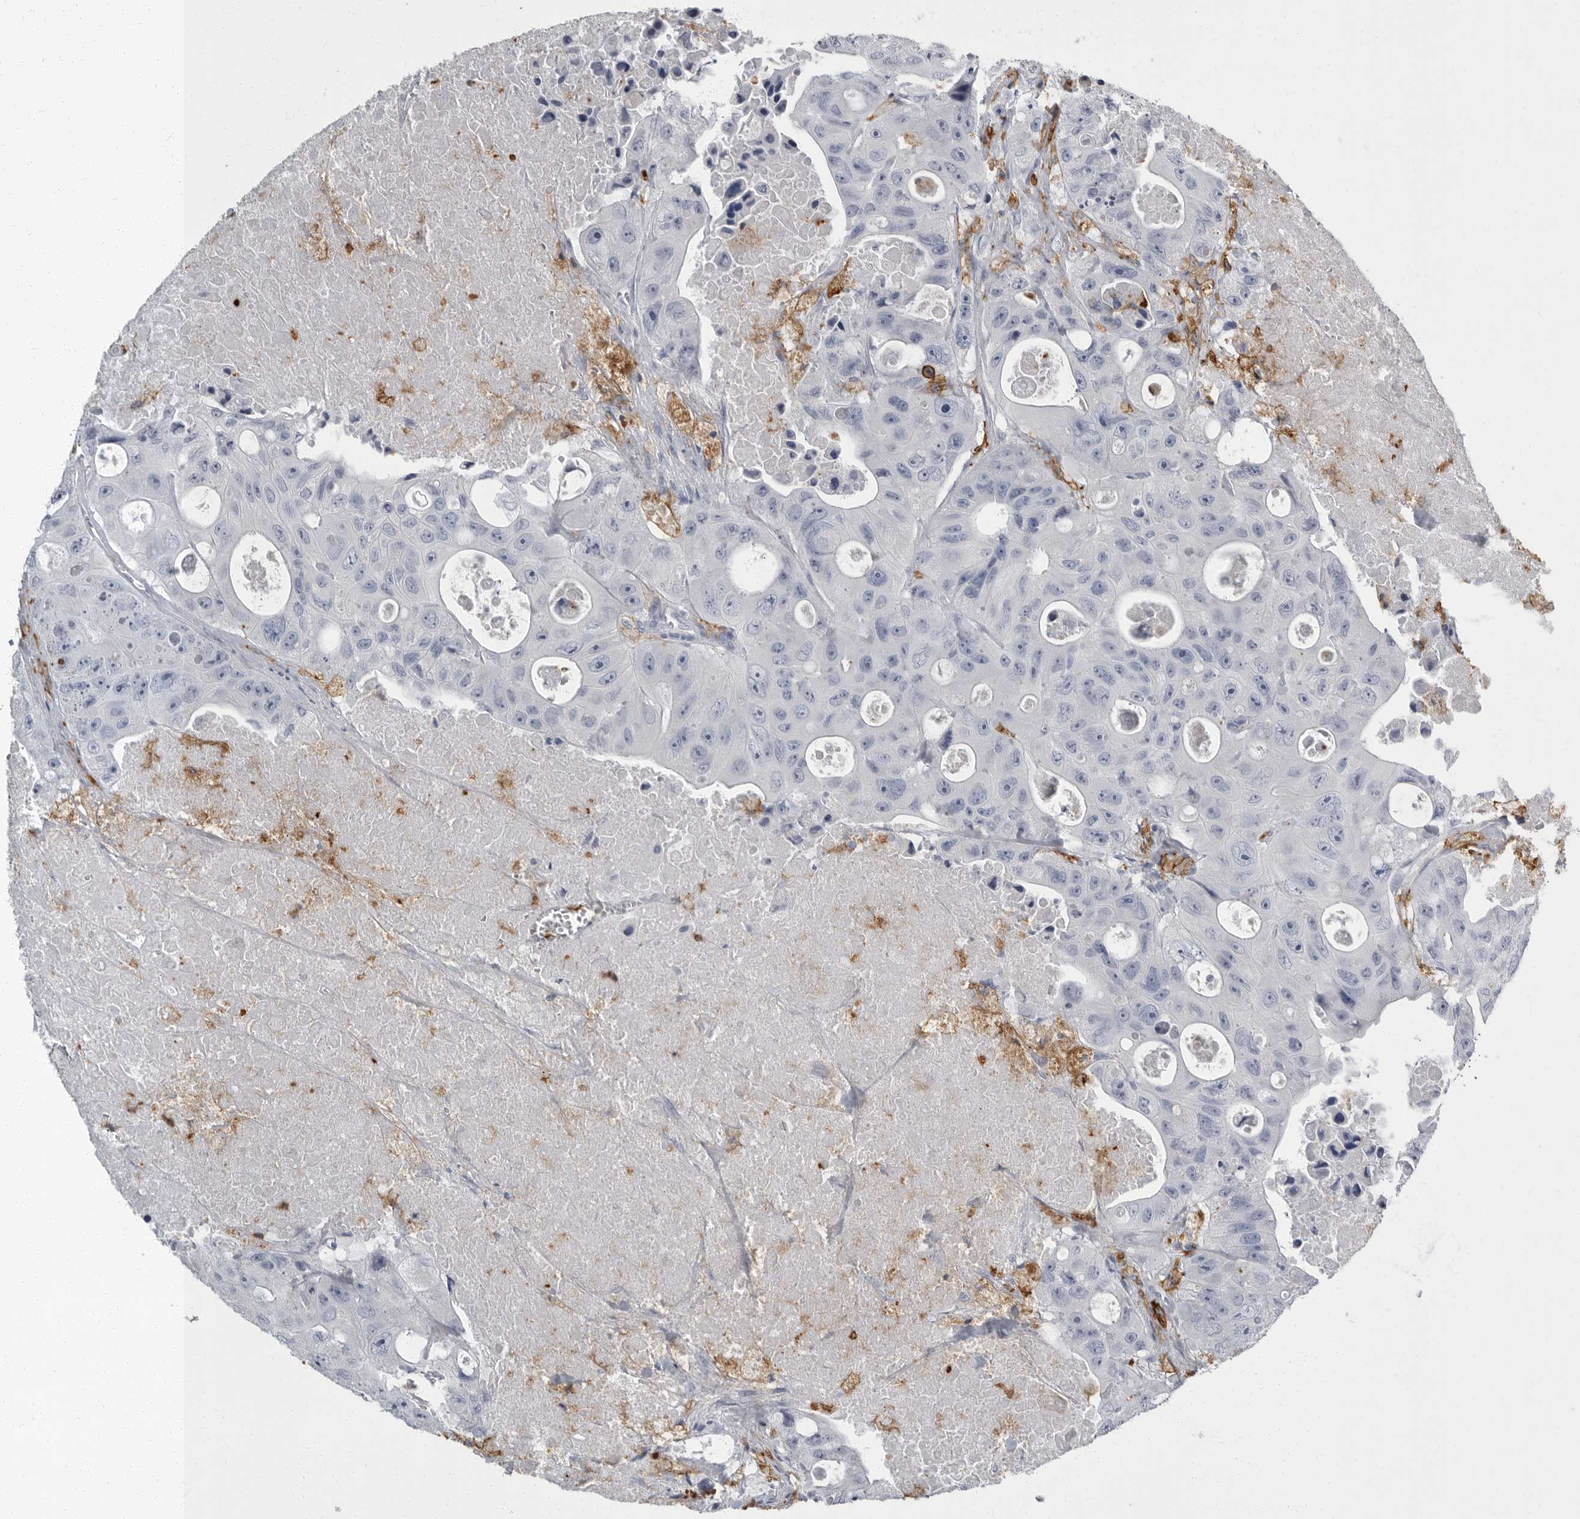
{"staining": {"intensity": "negative", "quantity": "none", "location": "none"}, "tissue": "colorectal cancer", "cell_type": "Tumor cells", "image_type": "cancer", "snomed": [{"axis": "morphology", "description": "Adenocarcinoma, NOS"}, {"axis": "topography", "description": "Colon"}], "caption": "High power microscopy image of an IHC micrograph of adenocarcinoma (colorectal), revealing no significant expression in tumor cells.", "gene": "FCER1G", "patient": {"sex": "female", "age": 46}}